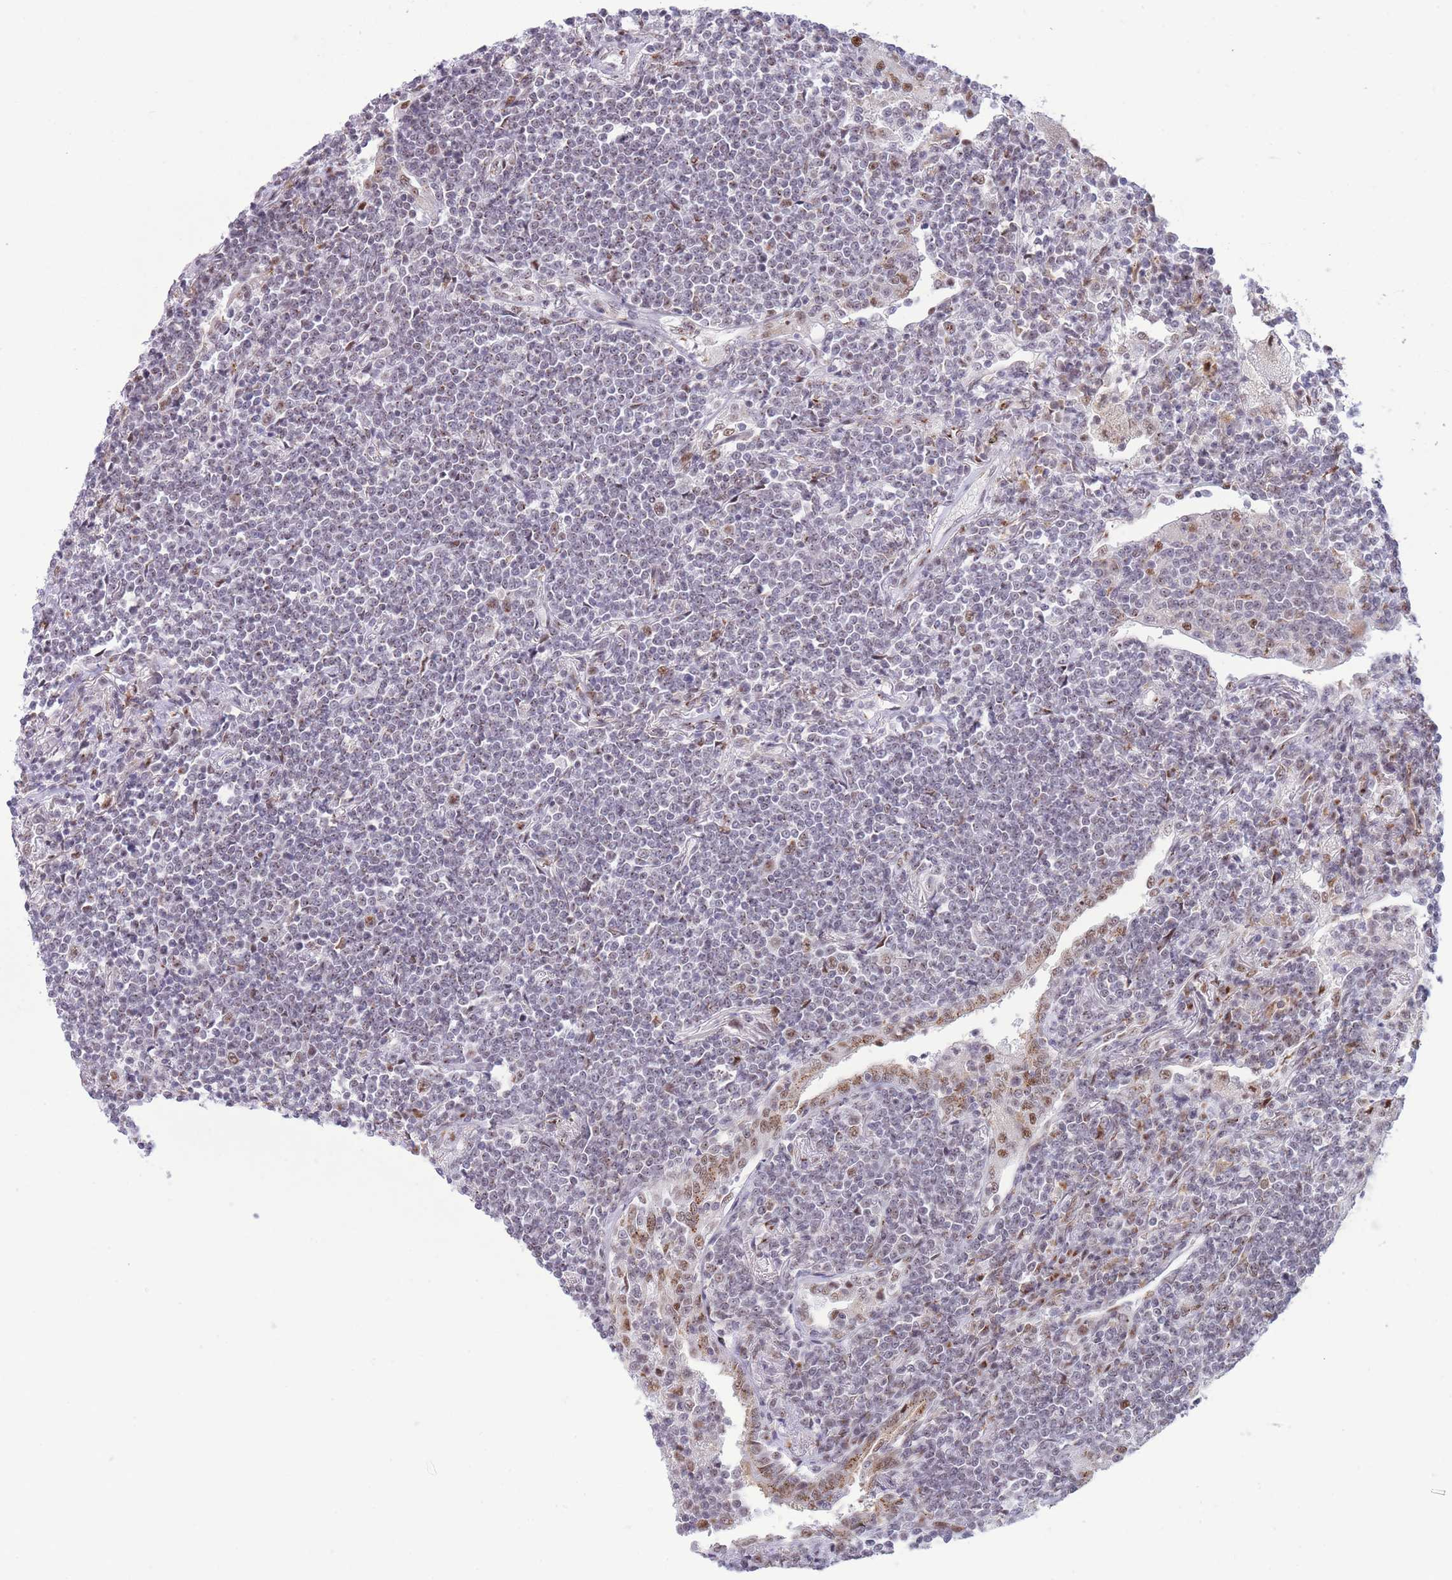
{"staining": {"intensity": "negative", "quantity": "none", "location": "none"}, "tissue": "lymphoma", "cell_type": "Tumor cells", "image_type": "cancer", "snomed": [{"axis": "morphology", "description": "Malignant lymphoma, non-Hodgkin's type, Low grade"}, {"axis": "topography", "description": "Lung"}], "caption": "Immunohistochemistry of human lymphoma exhibits no positivity in tumor cells.", "gene": "INO80C", "patient": {"sex": "female", "age": 71}}